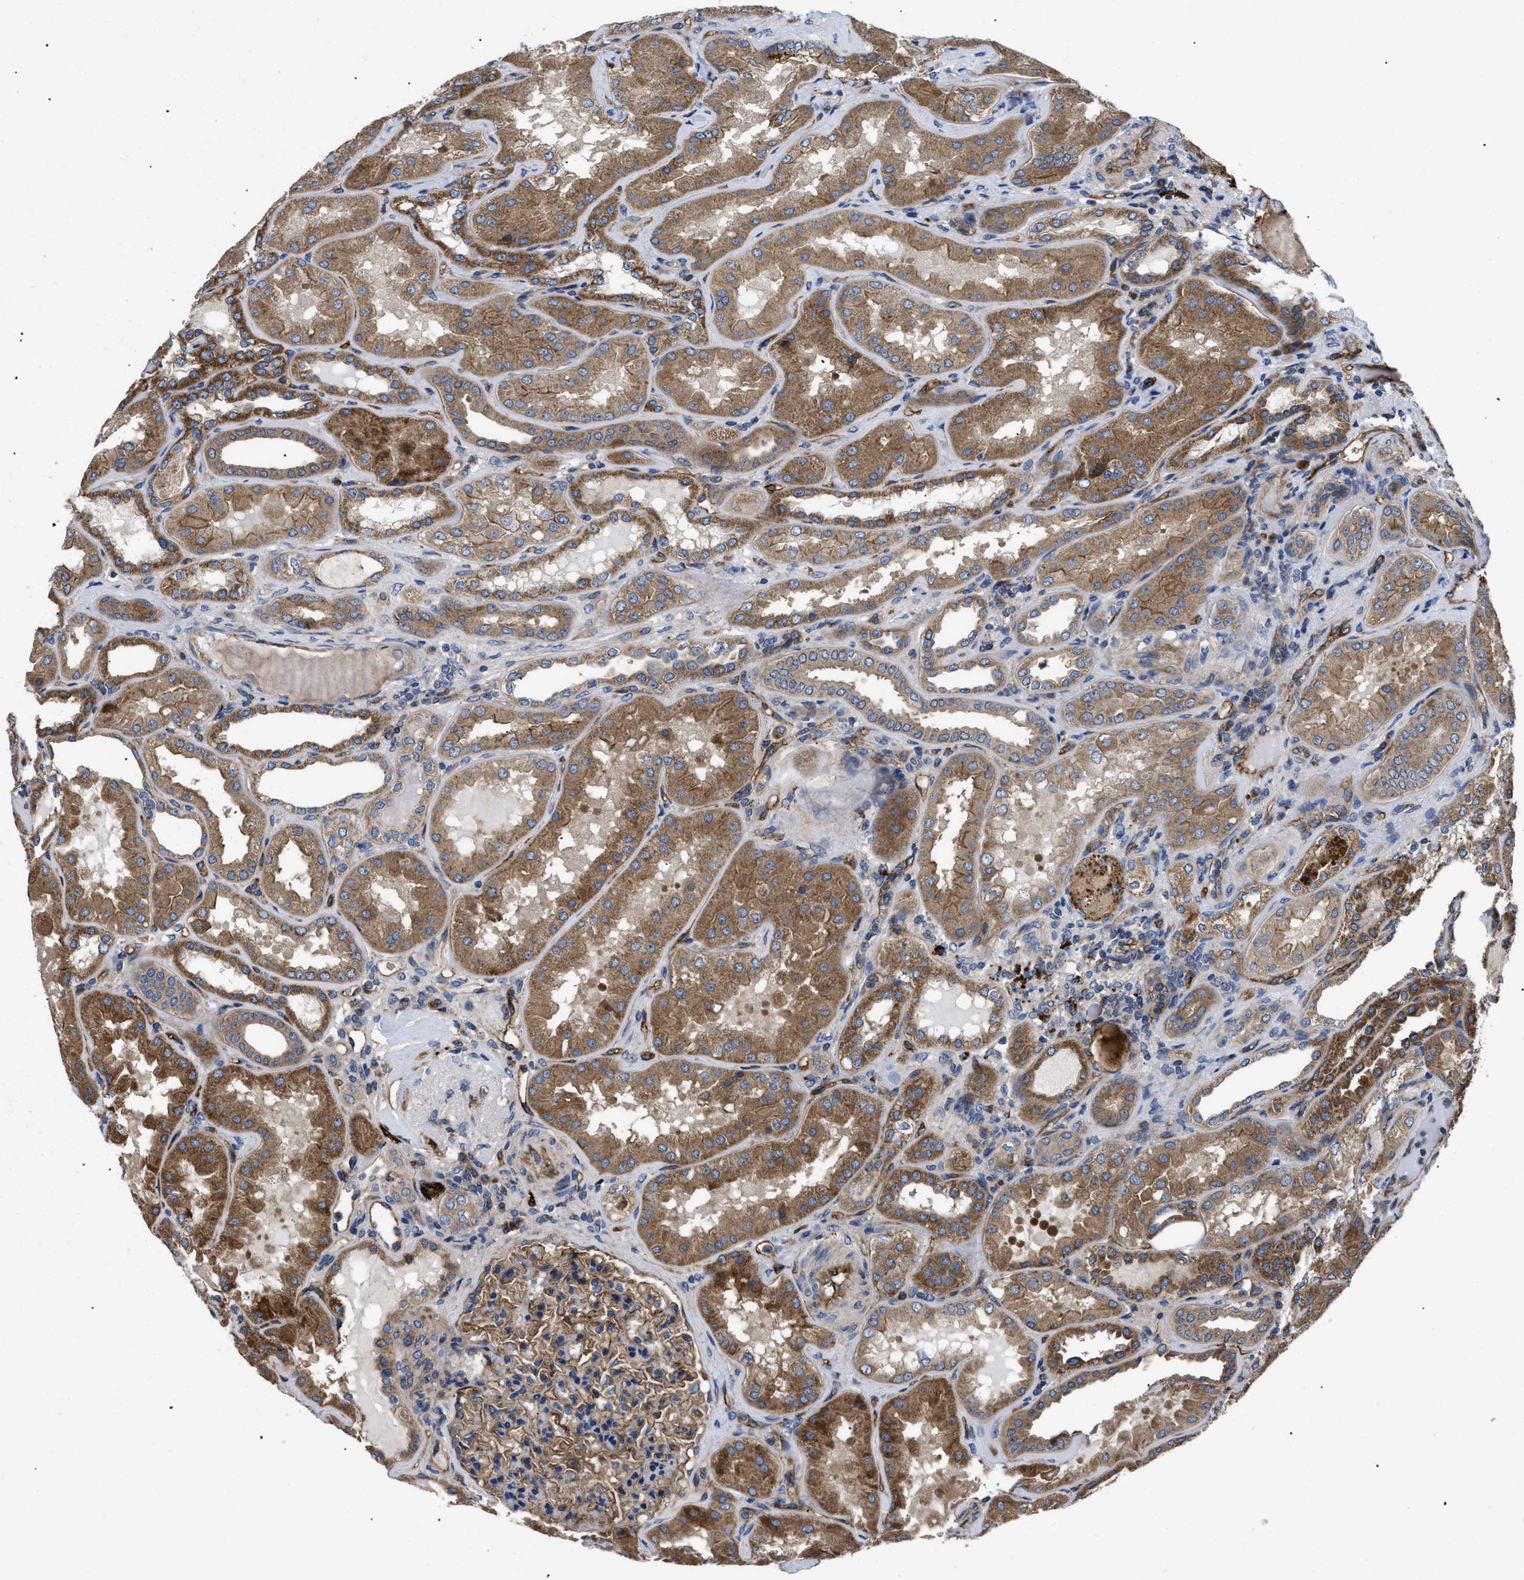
{"staining": {"intensity": "moderate", "quantity": ">75%", "location": "cytoplasmic/membranous"}, "tissue": "kidney", "cell_type": "Cells in glomeruli", "image_type": "normal", "snomed": [{"axis": "morphology", "description": "Normal tissue, NOS"}, {"axis": "topography", "description": "Kidney"}], "caption": "Benign kidney was stained to show a protein in brown. There is medium levels of moderate cytoplasmic/membranous expression in about >75% of cells in glomeruli. (brown staining indicates protein expression, while blue staining denotes nuclei).", "gene": "NT5E", "patient": {"sex": "female", "age": 56}}